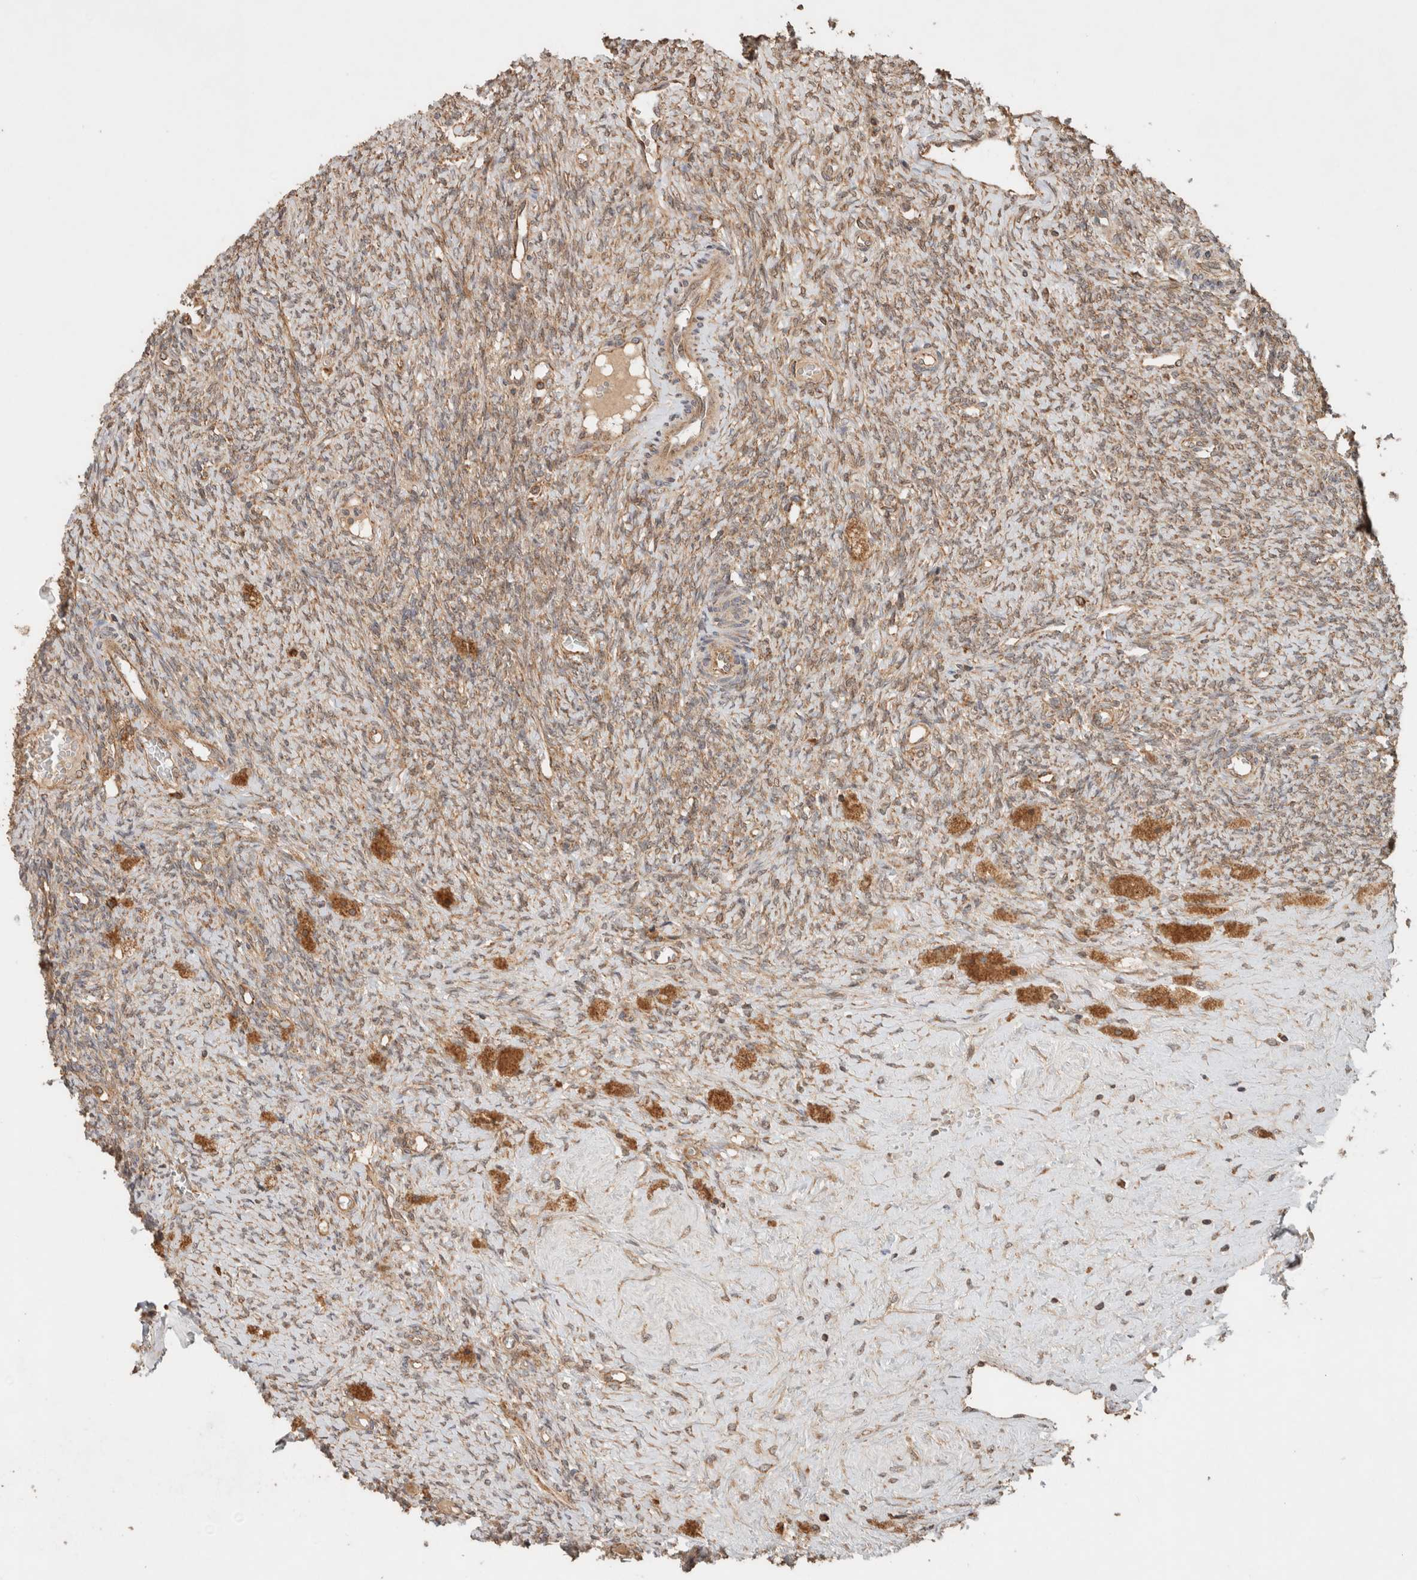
{"staining": {"intensity": "strong", "quantity": ">75%", "location": "cytoplasmic/membranous,nuclear"}, "tissue": "ovary", "cell_type": "Follicle cells", "image_type": "normal", "snomed": [{"axis": "morphology", "description": "Normal tissue, NOS"}, {"axis": "topography", "description": "Ovary"}], "caption": "Protein staining of unremarkable ovary shows strong cytoplasmic/membranous,nuclear positivity in about >75% of follicle cells.", "gene": "EIF2B3", "patient": {"sex": "female", "age": 41}}